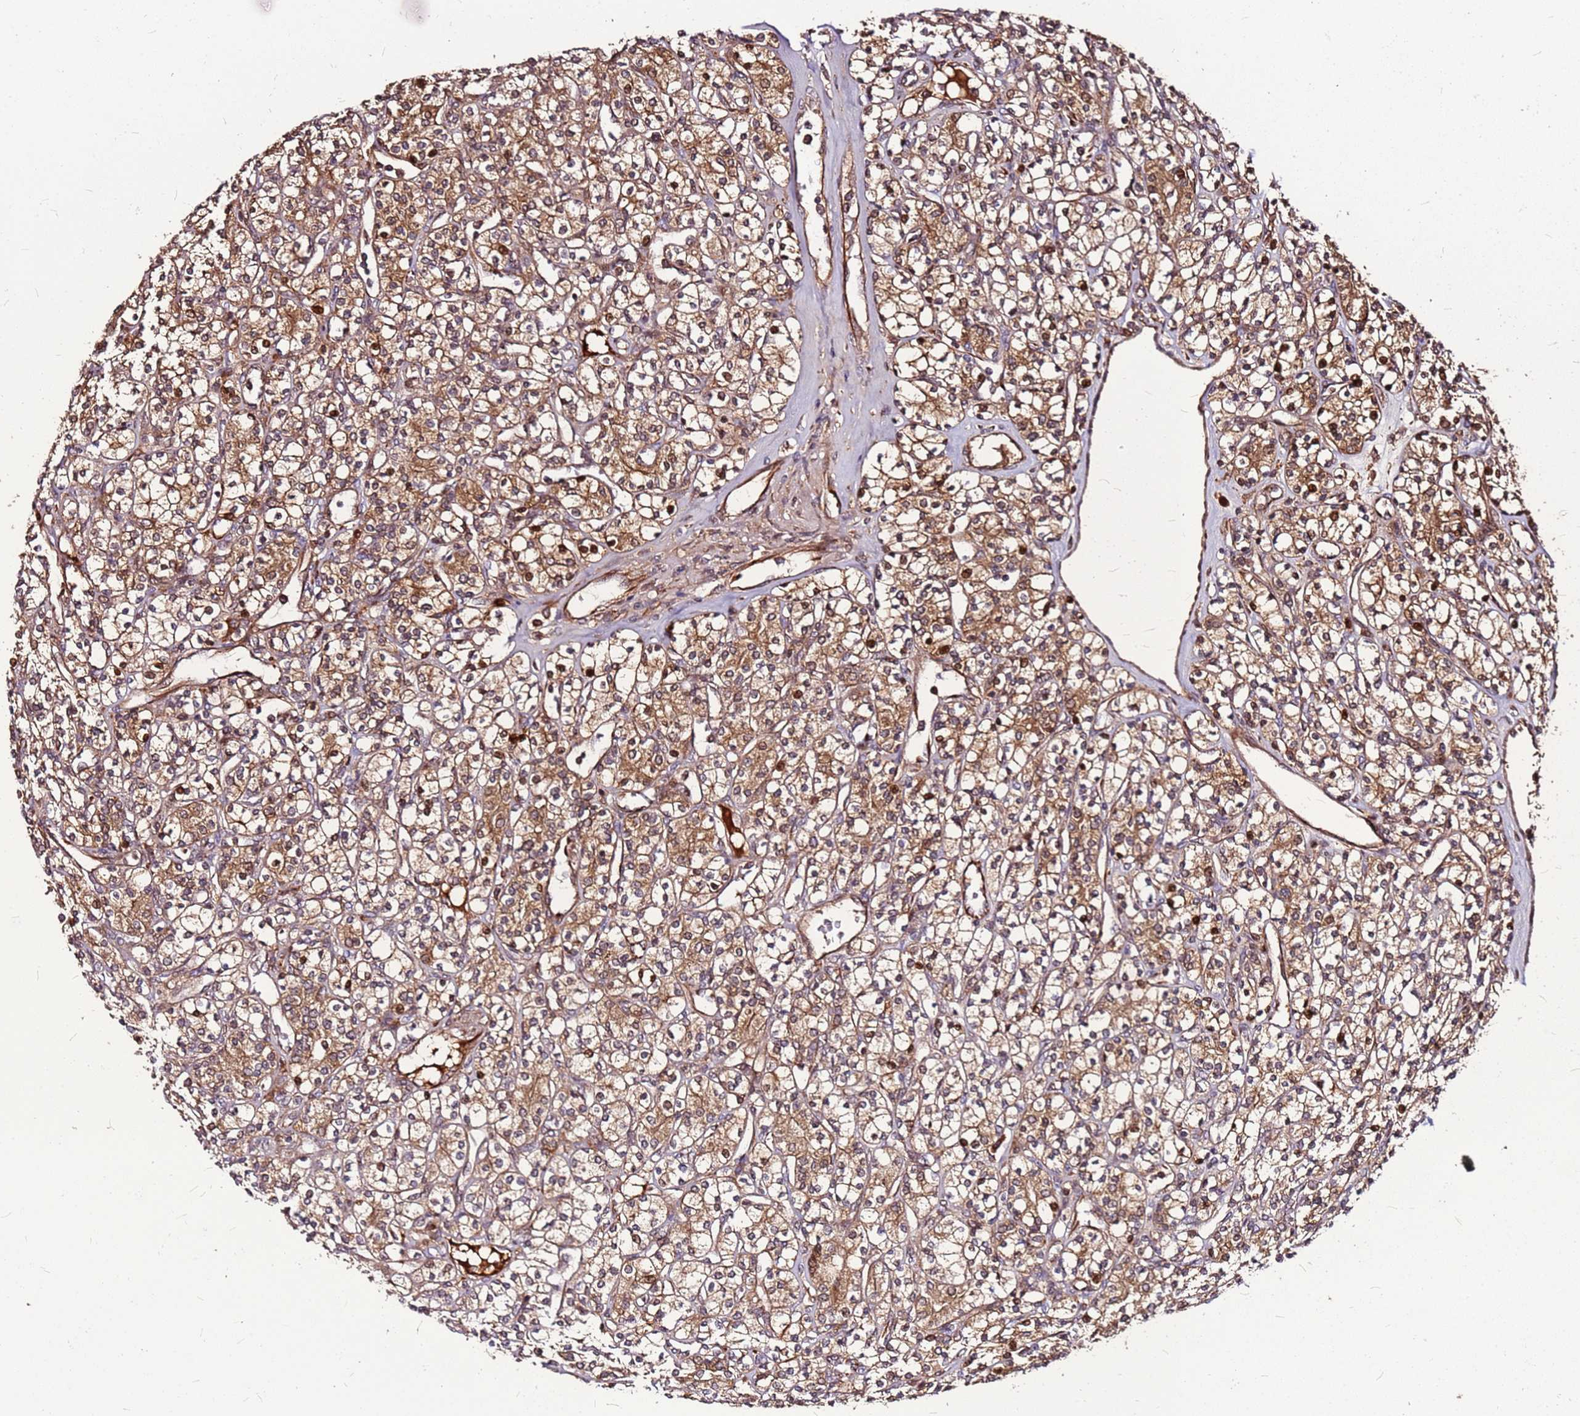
{"staining": {"intensity": "moderate", "quantity": ">75%", "location": "cytoplasmic/membranous,nuclear"}, "tissue": "renal cancer", "cell_type": "Tumor cells", "image_type": "cancer", "snomed": [{"axis": "morphology", "description": "Adenocarcinoma, NOS"}, {"axis": "topography", "description": "Kidney"}], "caption": "Immunohistochemistry image of renal cancer (adenocarcinoma) stained for a protein (brown), which shows medium levels of moderate cytoplasmic/membranous and nuclear staining in approximately >75% of tumor cells.", "gene": "LYPLAL1", "patient": {"sex": "male", "age": 77}}